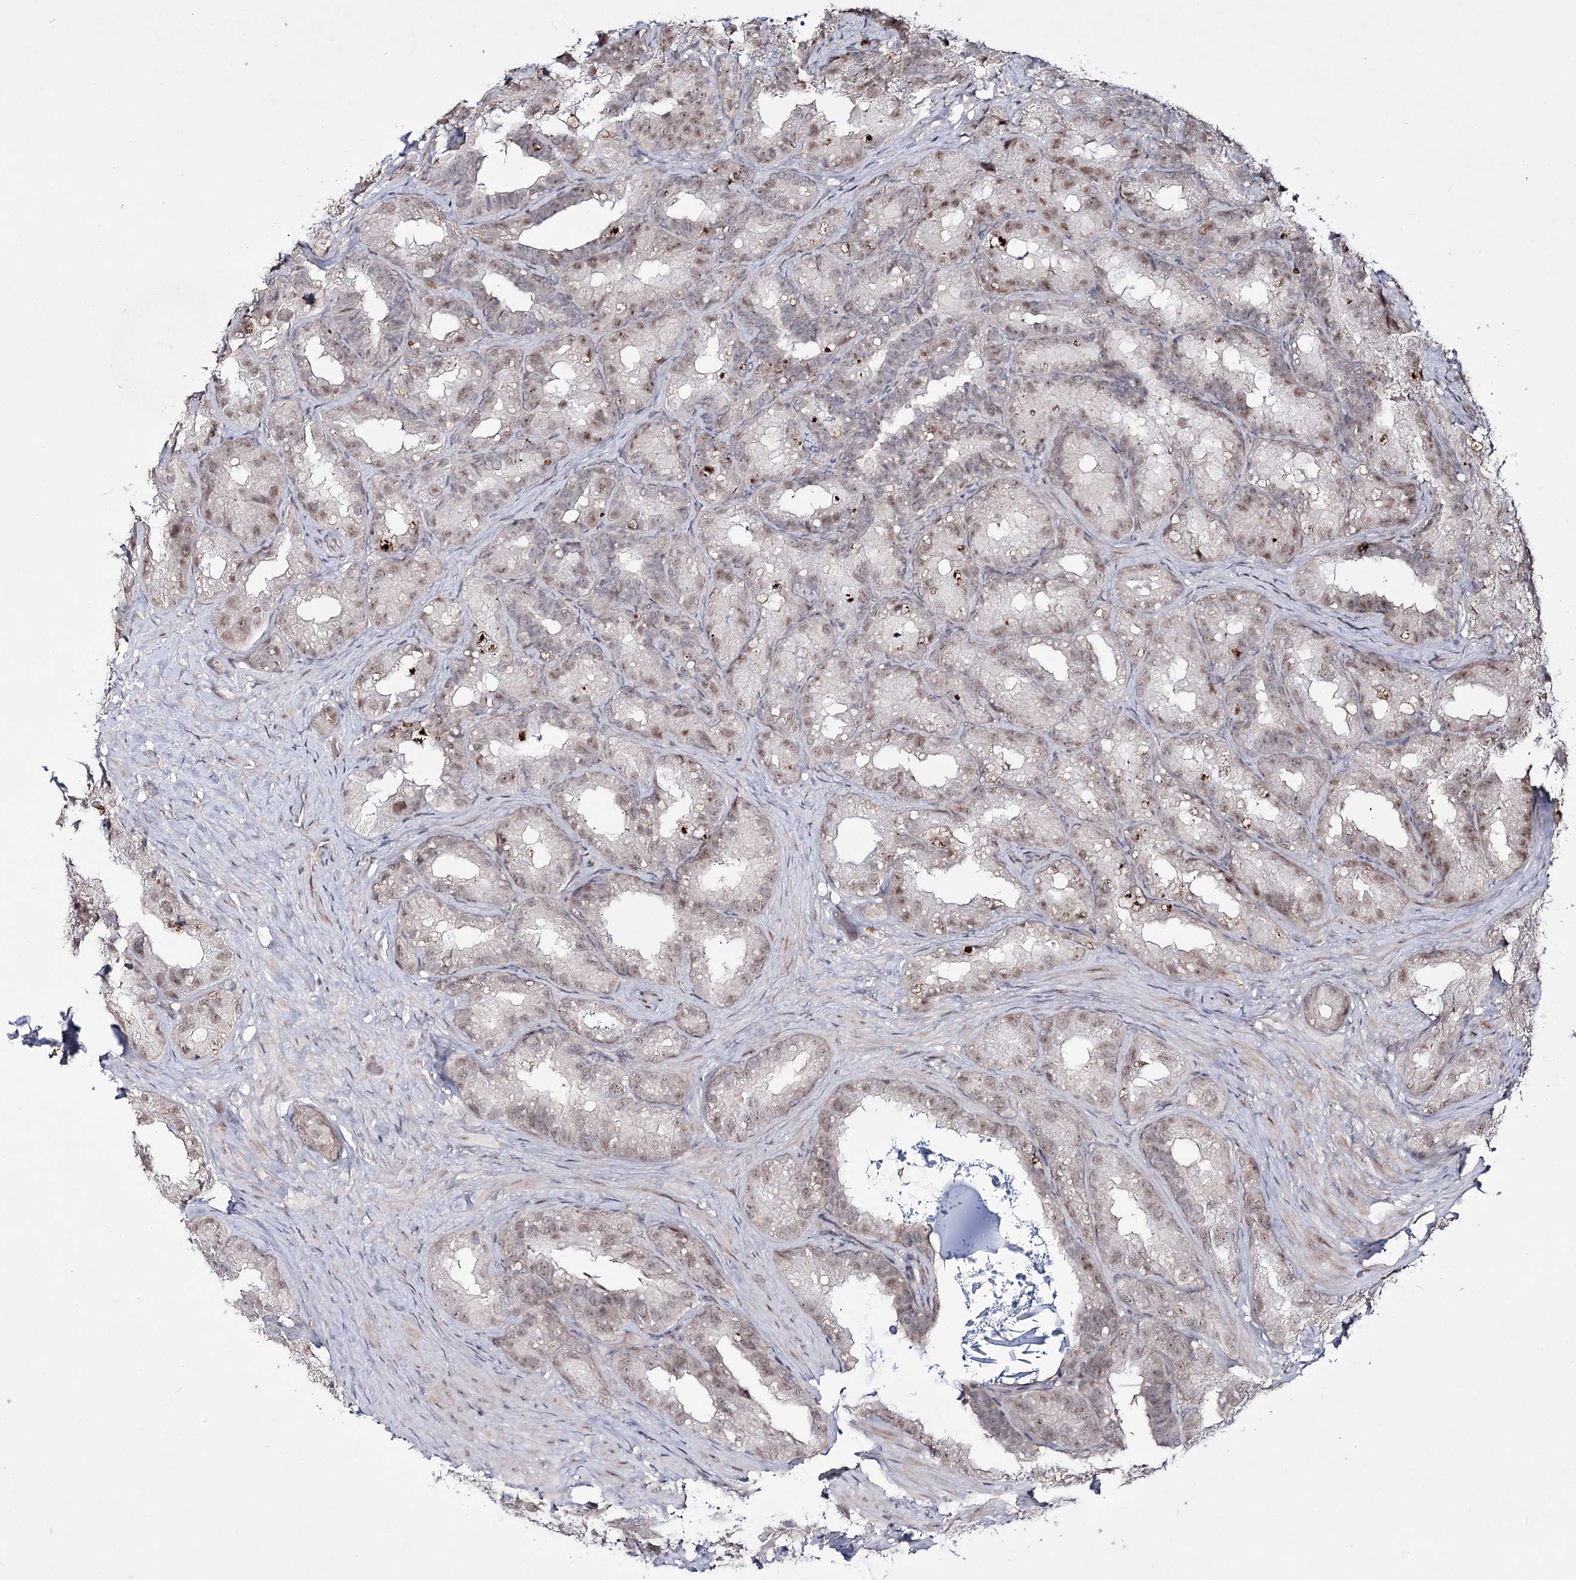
{"staining": {"intensity": "weak", "quantity": "25%-75%", "location": "nuclear"}, "tissue": "seminal vesicle", "cell_type": "Glandular cells", "image_type": "normal", "snomed": [{"axis": "morphology", "description": "Normal tissue, NOS"}, {"axis": "topography", "description": "Seminal veicle"}], "caption": "Immunohistochemistry histopathology image of normal seminal vesicle: human seminal vesicle stained using immunohistochemistry reveals low levels of weak protein expression localized specifically in the nuclear of glandular cells, appearing as a nuclear brown color.", "gene": "HOXC11", "patient": {"sex": "male", "age": 60}}